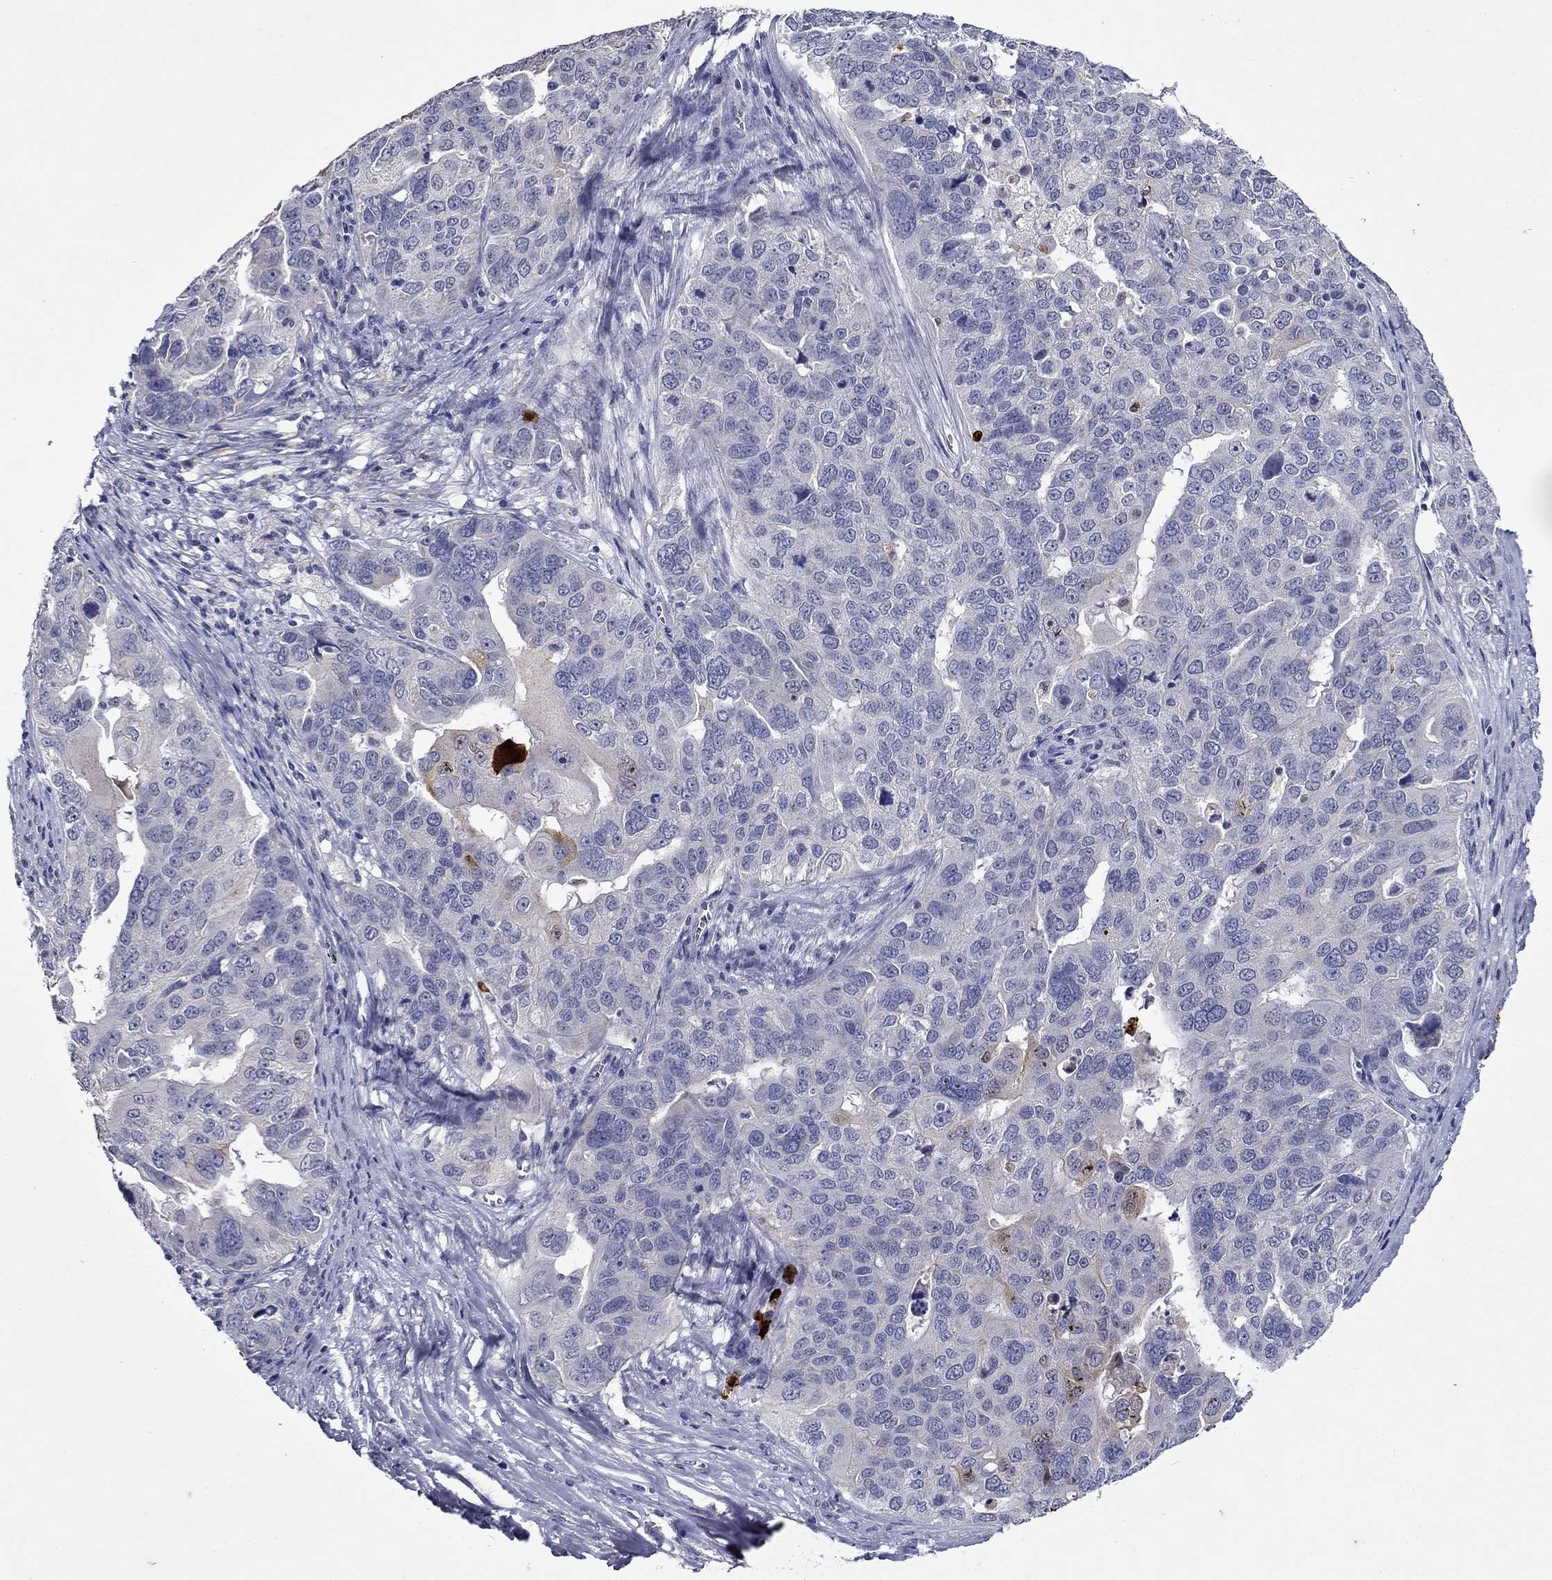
{"staining": {"intensity": "weak", "quantity": "<25%", "location": "cytoplasmic/membranous,nuclear"}, "tissue": "ovarian cancer", "cell_type": "Tumor cells", "image_type": "cancer", "snomed": [{"axis": "morphology", "description": "Carcinoma, endometroid"}, {"axis": "topography", "description": "Soft tissue"}, {"axis": "topography", "description": "Ovary"}], "caption": "Immunohistochemical staining of ovarian cancer reveals no significant positivity in tumor cells.", "gene": "IRF5", "patient": {"sex": "female", "age": 52}}